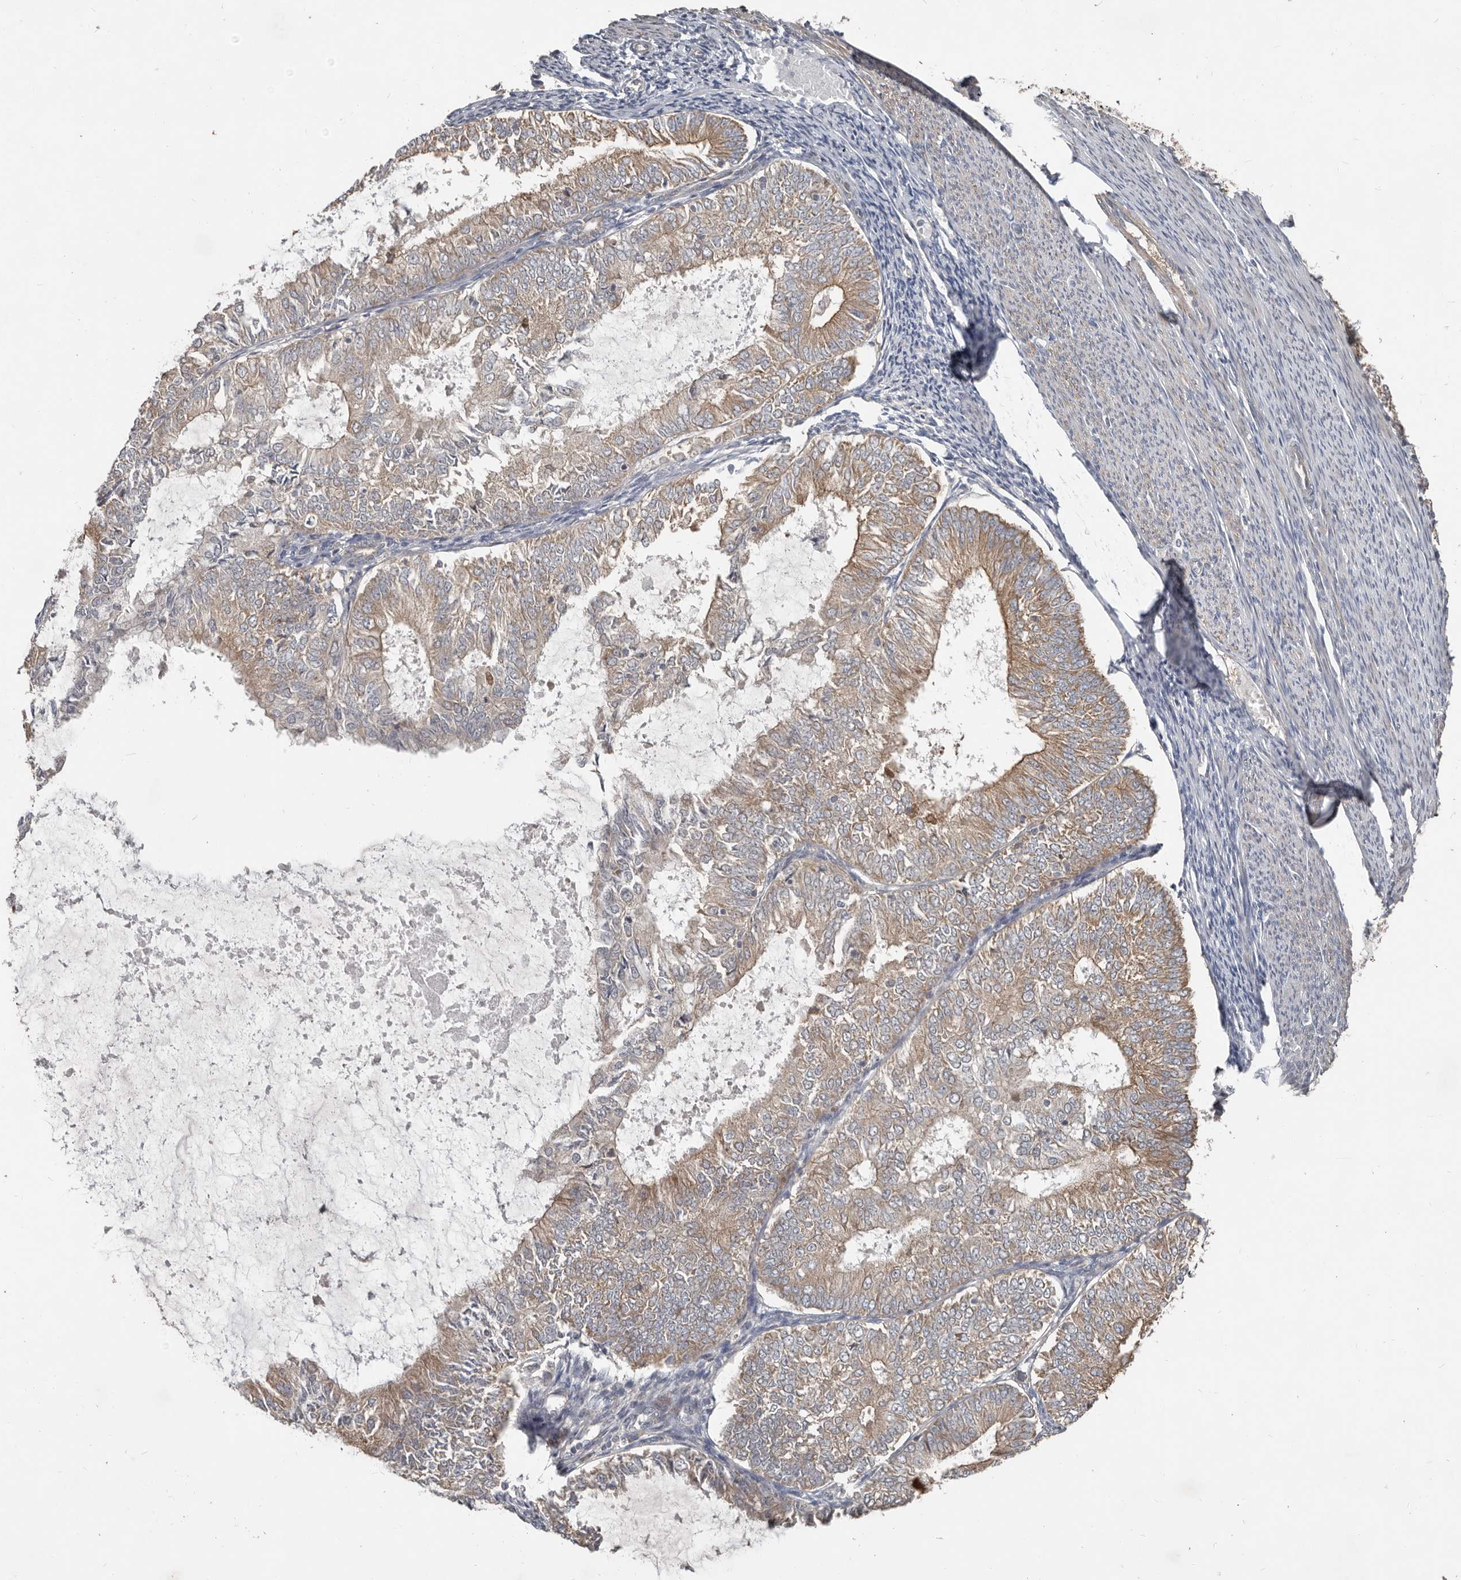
{"staining": {"intensity": "moderate", "quantity": ">75%", "location": "cytoplasmic/membranous"}, "tissue": "endometrial cancer", "cell_type": "Tumor cells", "image_type": "cancer", "snomed": [{"axis": "morphology", "description": "Adenocarcinoma, NOS"}, {"axis": "topography", "description": "Endometrium"}], "caption": "Adenocarcinoma (endometrial) stained with DAB (3,3'-diaminobenzidine) IHC displays medium levels of moderate cytoplasmic/membranous positivity in about >75% of tumor cells.", "gene": "AKNAD1", "patient": {"sex": "female", "age": 57}}